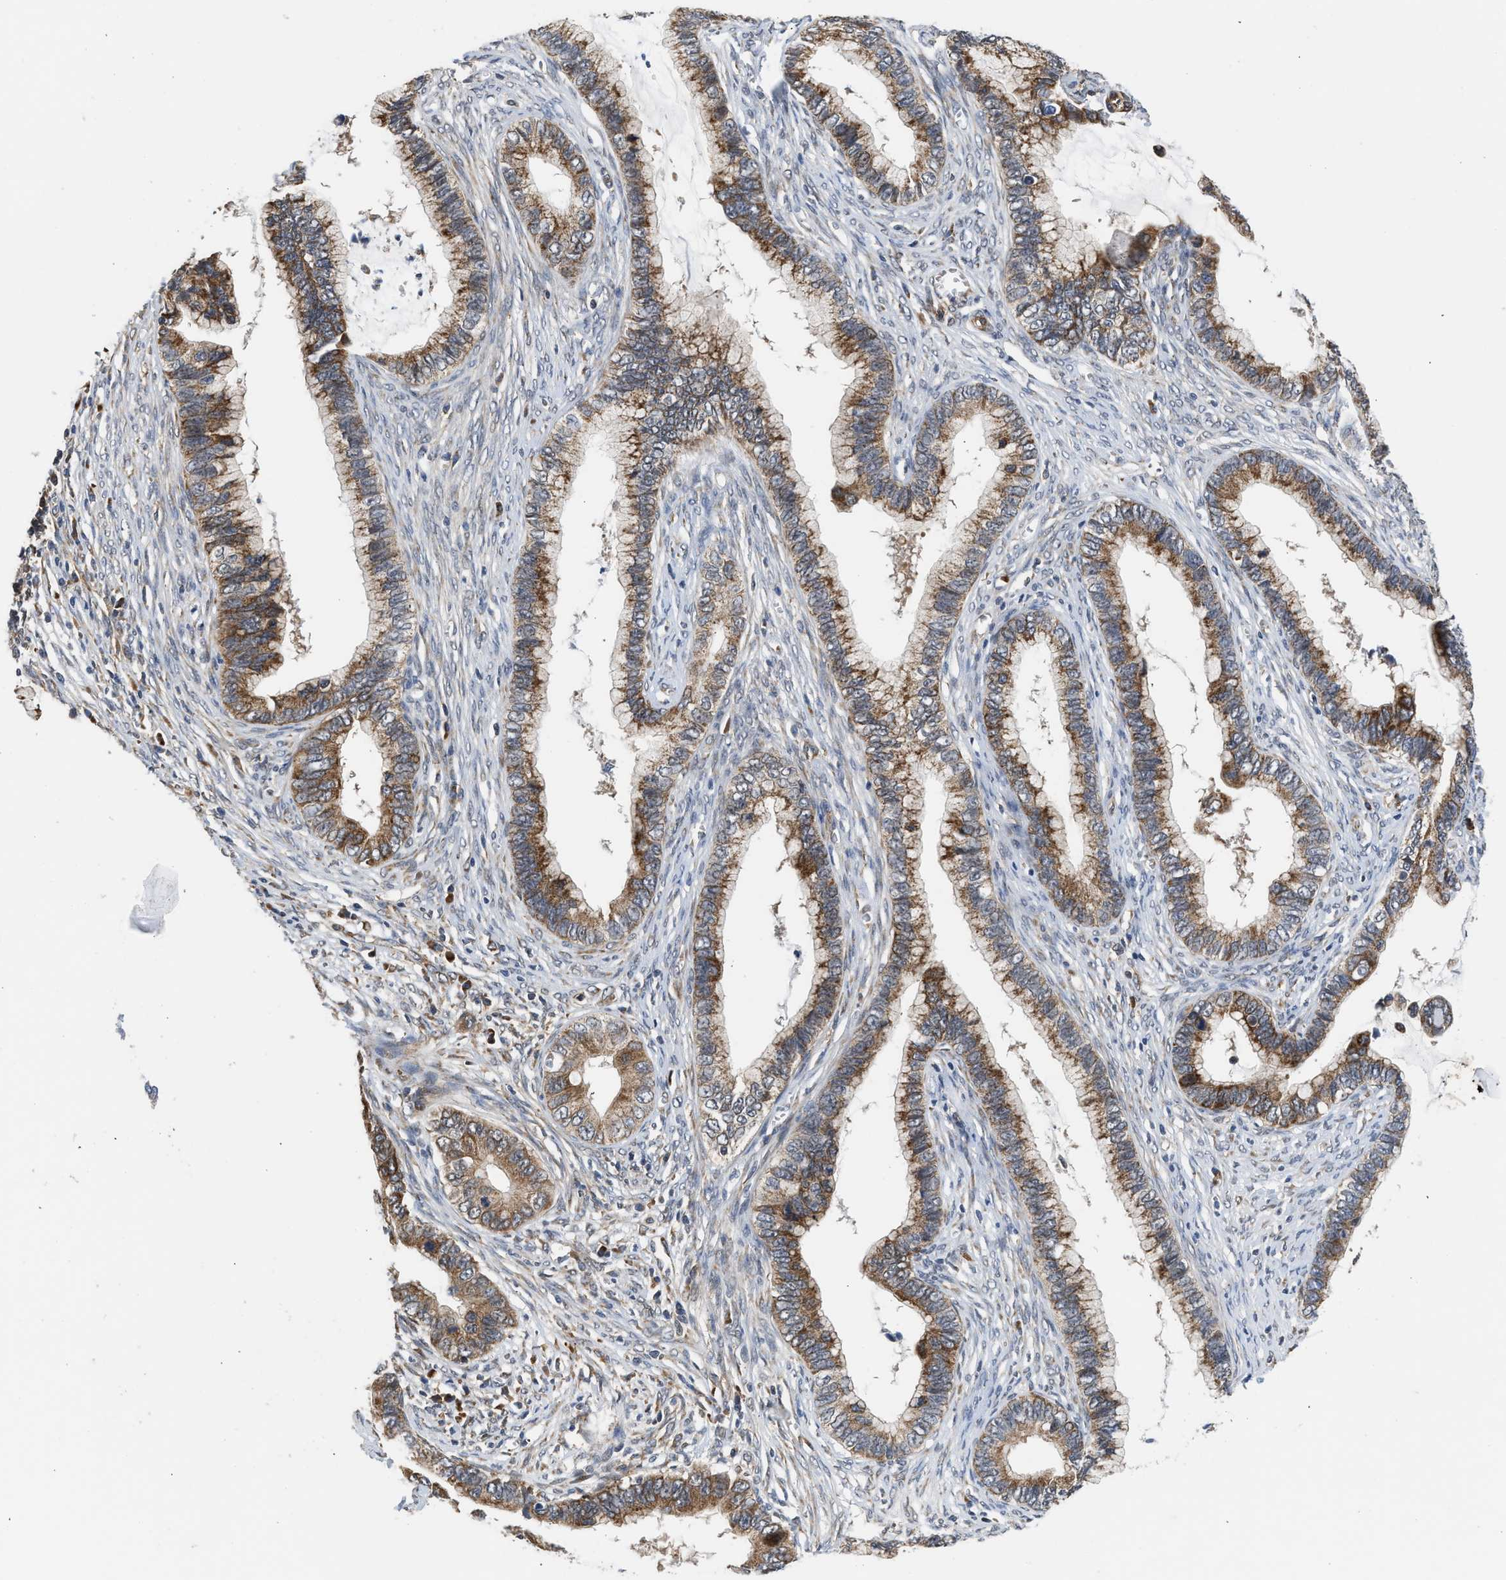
{"staining": {"intensity": "moderate", "quantity": ">75%", "location": "cytoplasmic/membranous"}, "tissue": "cervical cancer", "cell_type": "Tumor cells", "image_type": "cancer", "snomed": [{"axis": "morphology", "description": "Adenocarcinoma, NOS"}, {"axis": "topography", "description": "Cervix"}], "caption": "Tumor cells demonstrate medium levels of moderate cytoplasmic/membranous expression in about >75% of cells in cervical cancer (adenocarcinoma).", "gene": "POLG2", "patient": {"sex": "female", "age": 44}}